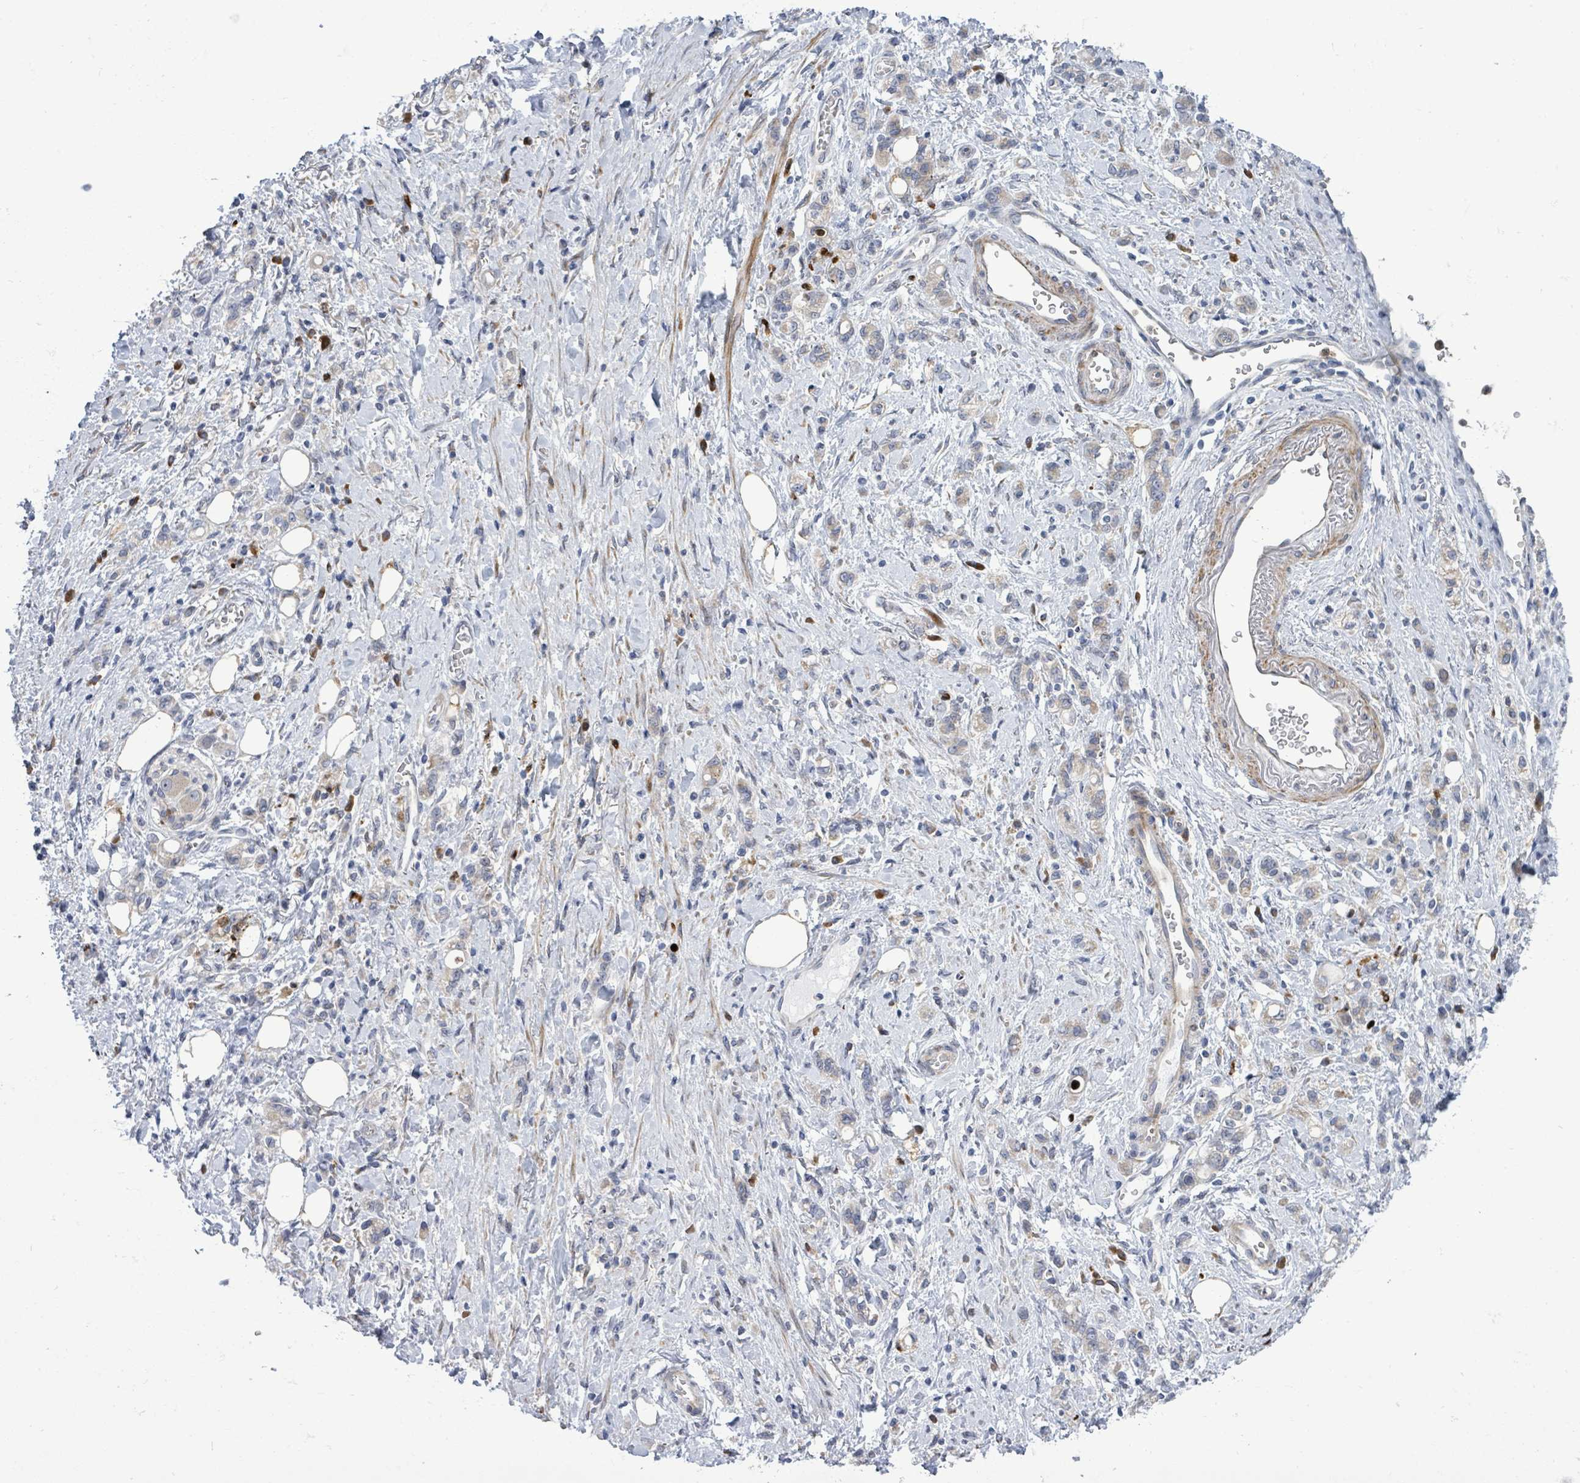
{"staining": {"intensity": "weak", "quantity": "<25%", "location": "cytoplasmic/membranous"}, "tissue": "stomach cancer", "cell_type": "Tumor cells", "image_type": "cancer", "snomed": [{"axis": "morphology", "description": "Adenocarcinoma, NOS"}, {"axis": "topography", "description": "Stomach"}], "caption": "Tumor cells show no significant protein expression in stomach cancer.", "gene": "SAR1A", "patient": {"sex": "male", "age": 77}}